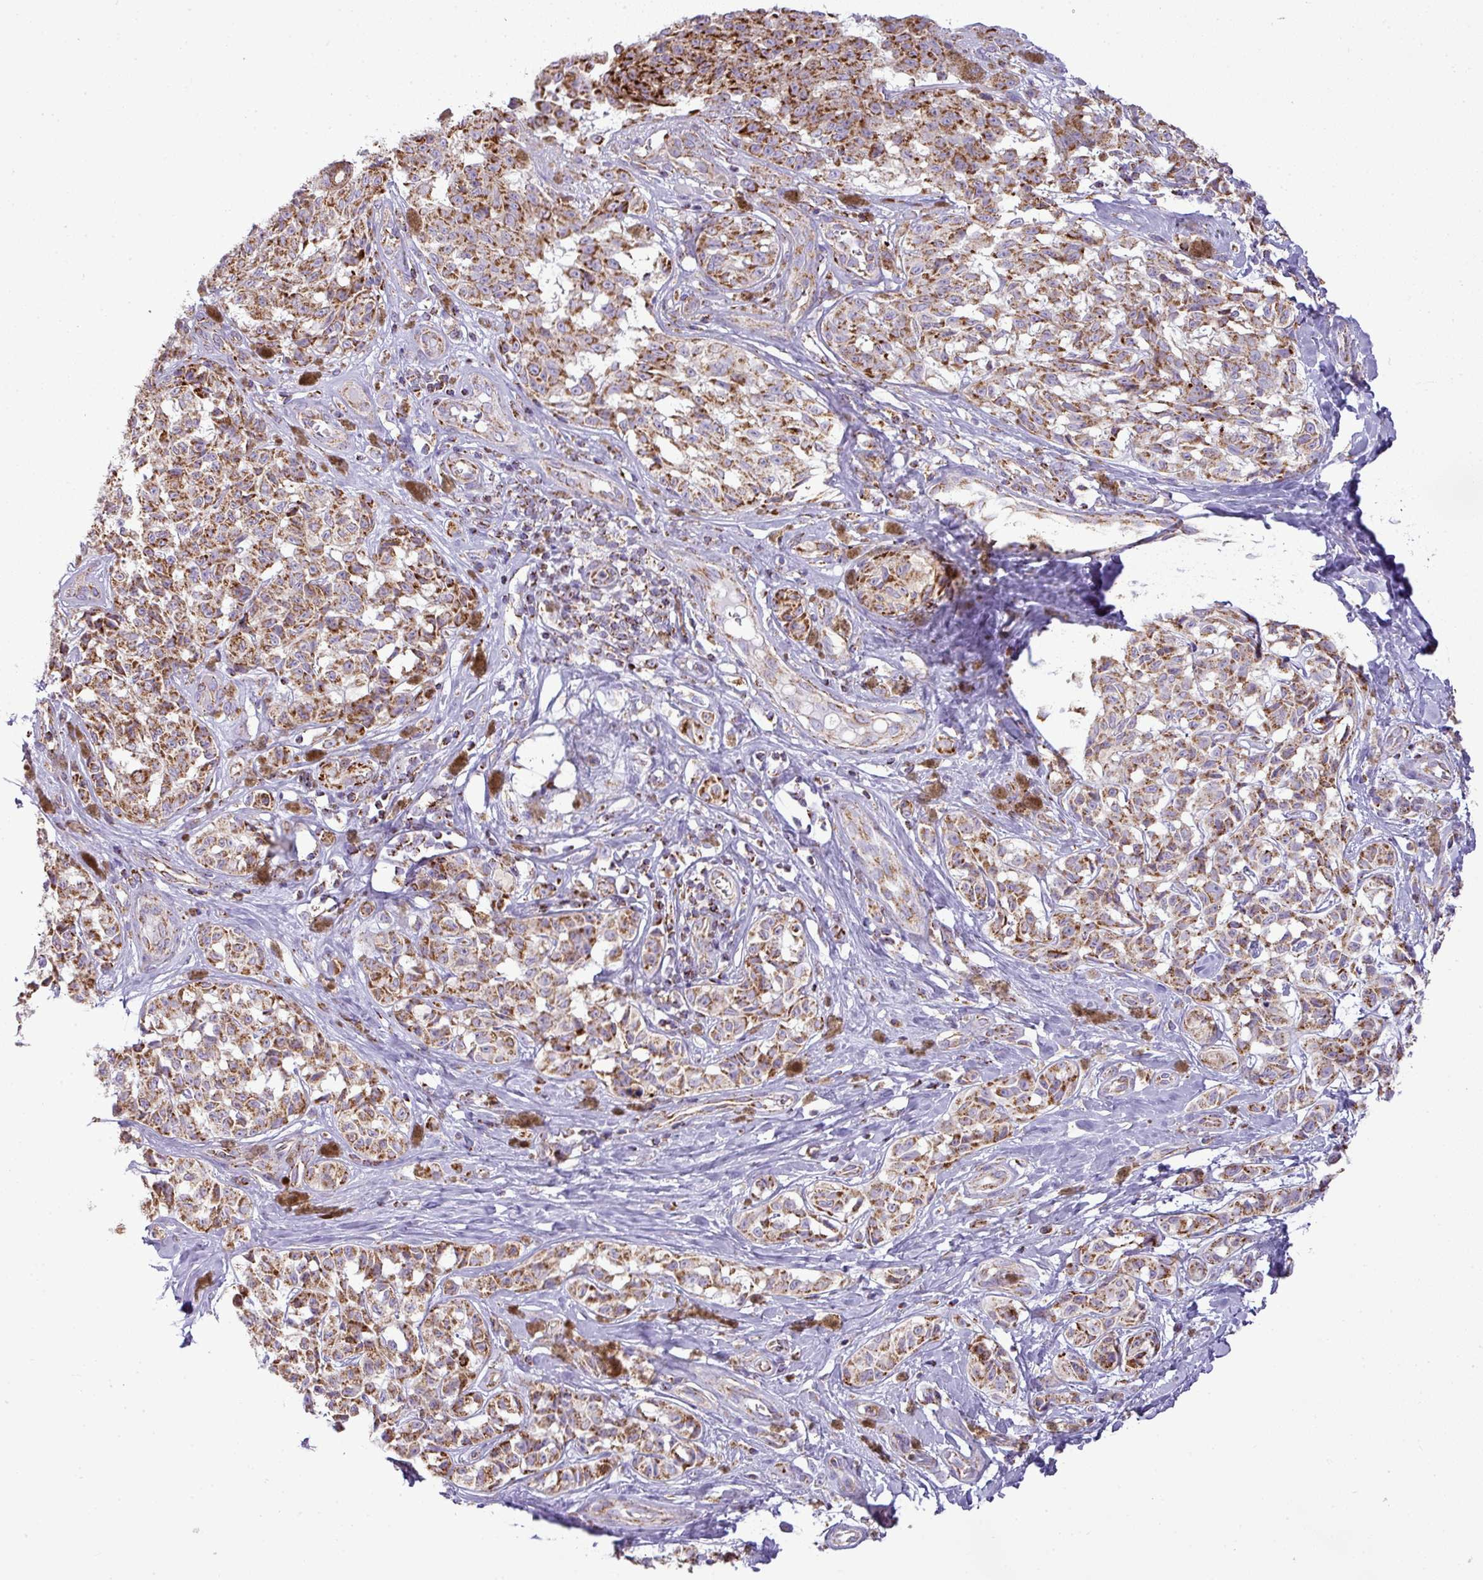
{"staining": {"intensity": "strong", "quantity": ">75%", "location": "cytoplasmic/membranous"}, "tissue": "melanoma", "cell_type": "Tumor cells", "image_type": "cancer", "snomed": [{"axis": "morphology", "description": "Malignant melanoma, NOS"}, {"axis": "topography", "description": "Skin"}], "caption": "Immunohistochemistry (DAB (3,3'-diaminobenzidine)) staining of human melanoma exhibits strong cytoplasmic/membranous protein positivity in approximately >75% of tumor cells.", "gene": "ZNF81", "patient": {"sex": "female", "age": 65}}